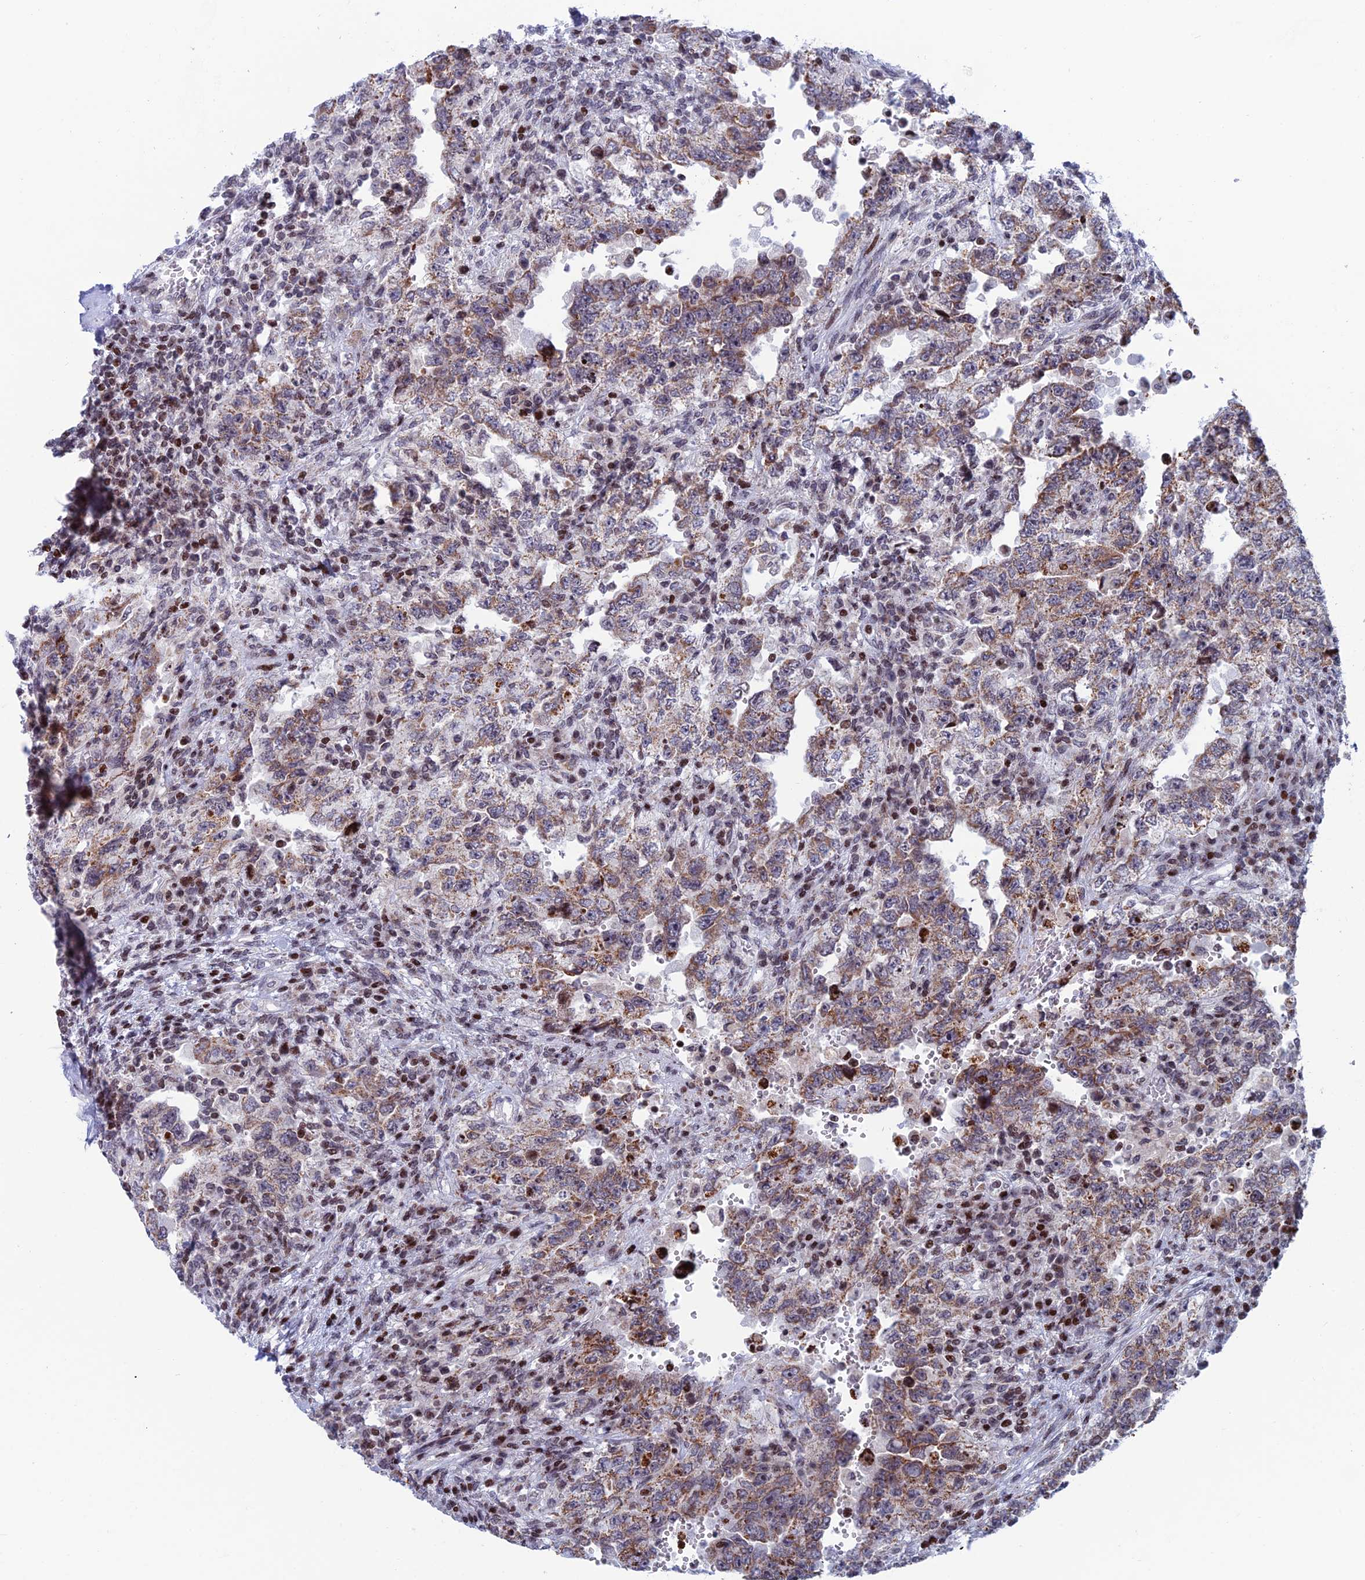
{"staining": {"intensity": "moderate", "quantity": ">75%", "location": "cytoplasmic/membranous"}, "tissue": "testis cancer", "cell_type": "Tumor cells", "image_type": "cancer", "snomed": [{"axis": "morphology", "description": "Carcinoma, Embryonal, NOS"}, {"axis": "topography", "description": "Testis"}], "caption": "The immunohistochemical stain labels moderate cytoplasmic/membranous positivity in tumor cells of testis cancer (embryonal carcinoma) tissue. Nuclei are stained in blue.", "gene": "AFF3", "patient": {"sex": "male", "age": 26}}